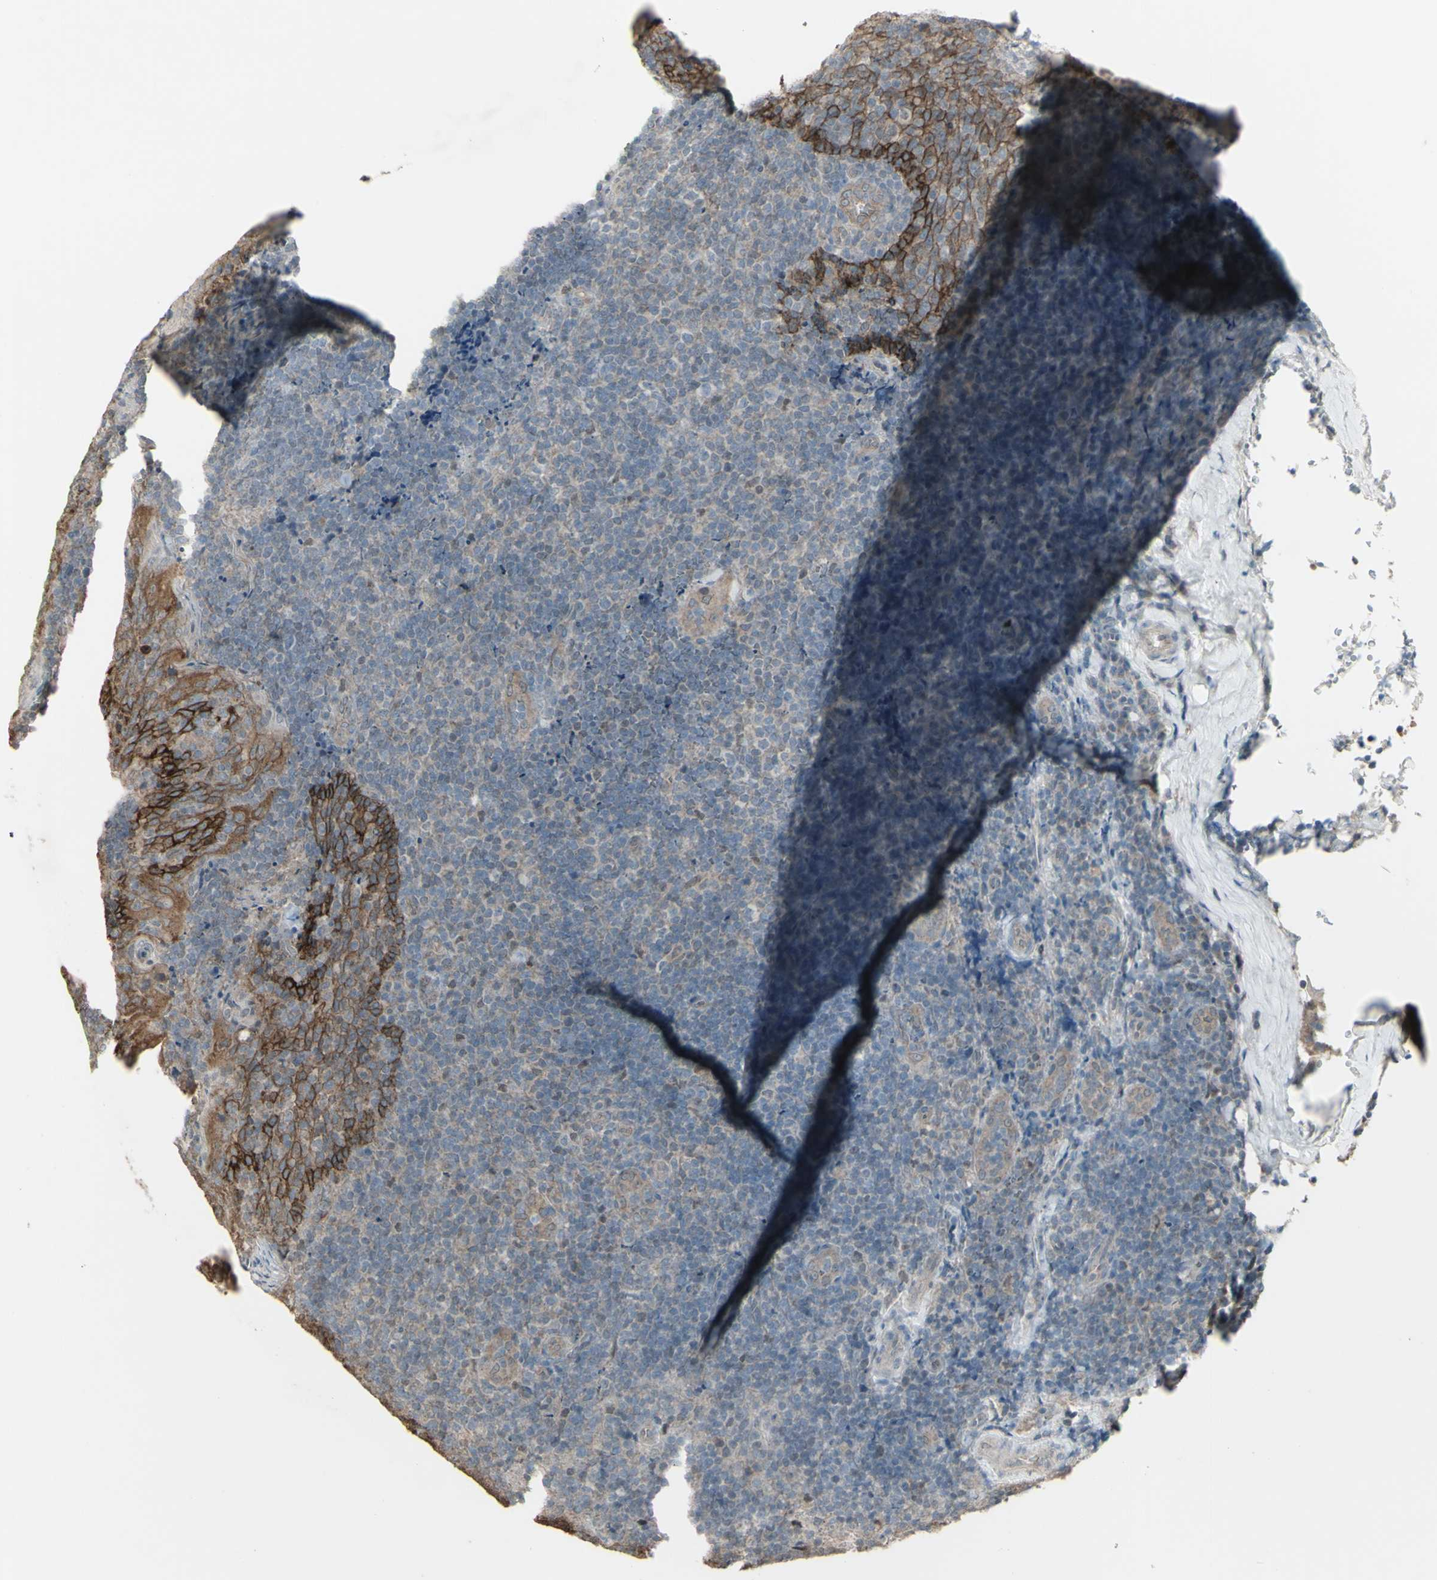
{"staining": {"intensity": "negative", "quantity": "none", "location": "none"}, "tissue": "tonsil", "cell_type": "Germinal center cells", "image_type": "normal", "snomed": [{"axis": "morphology", "description": "Normal tissue, NOS"}, {"axis": "topography", "description": "Tonsil"}], "caption": "Histopathology image shows no protein expression in germinal center cells of normal tonsil.", "gene": "ENSG00000285526", "patient": {"sex": "male", "age": 17}}